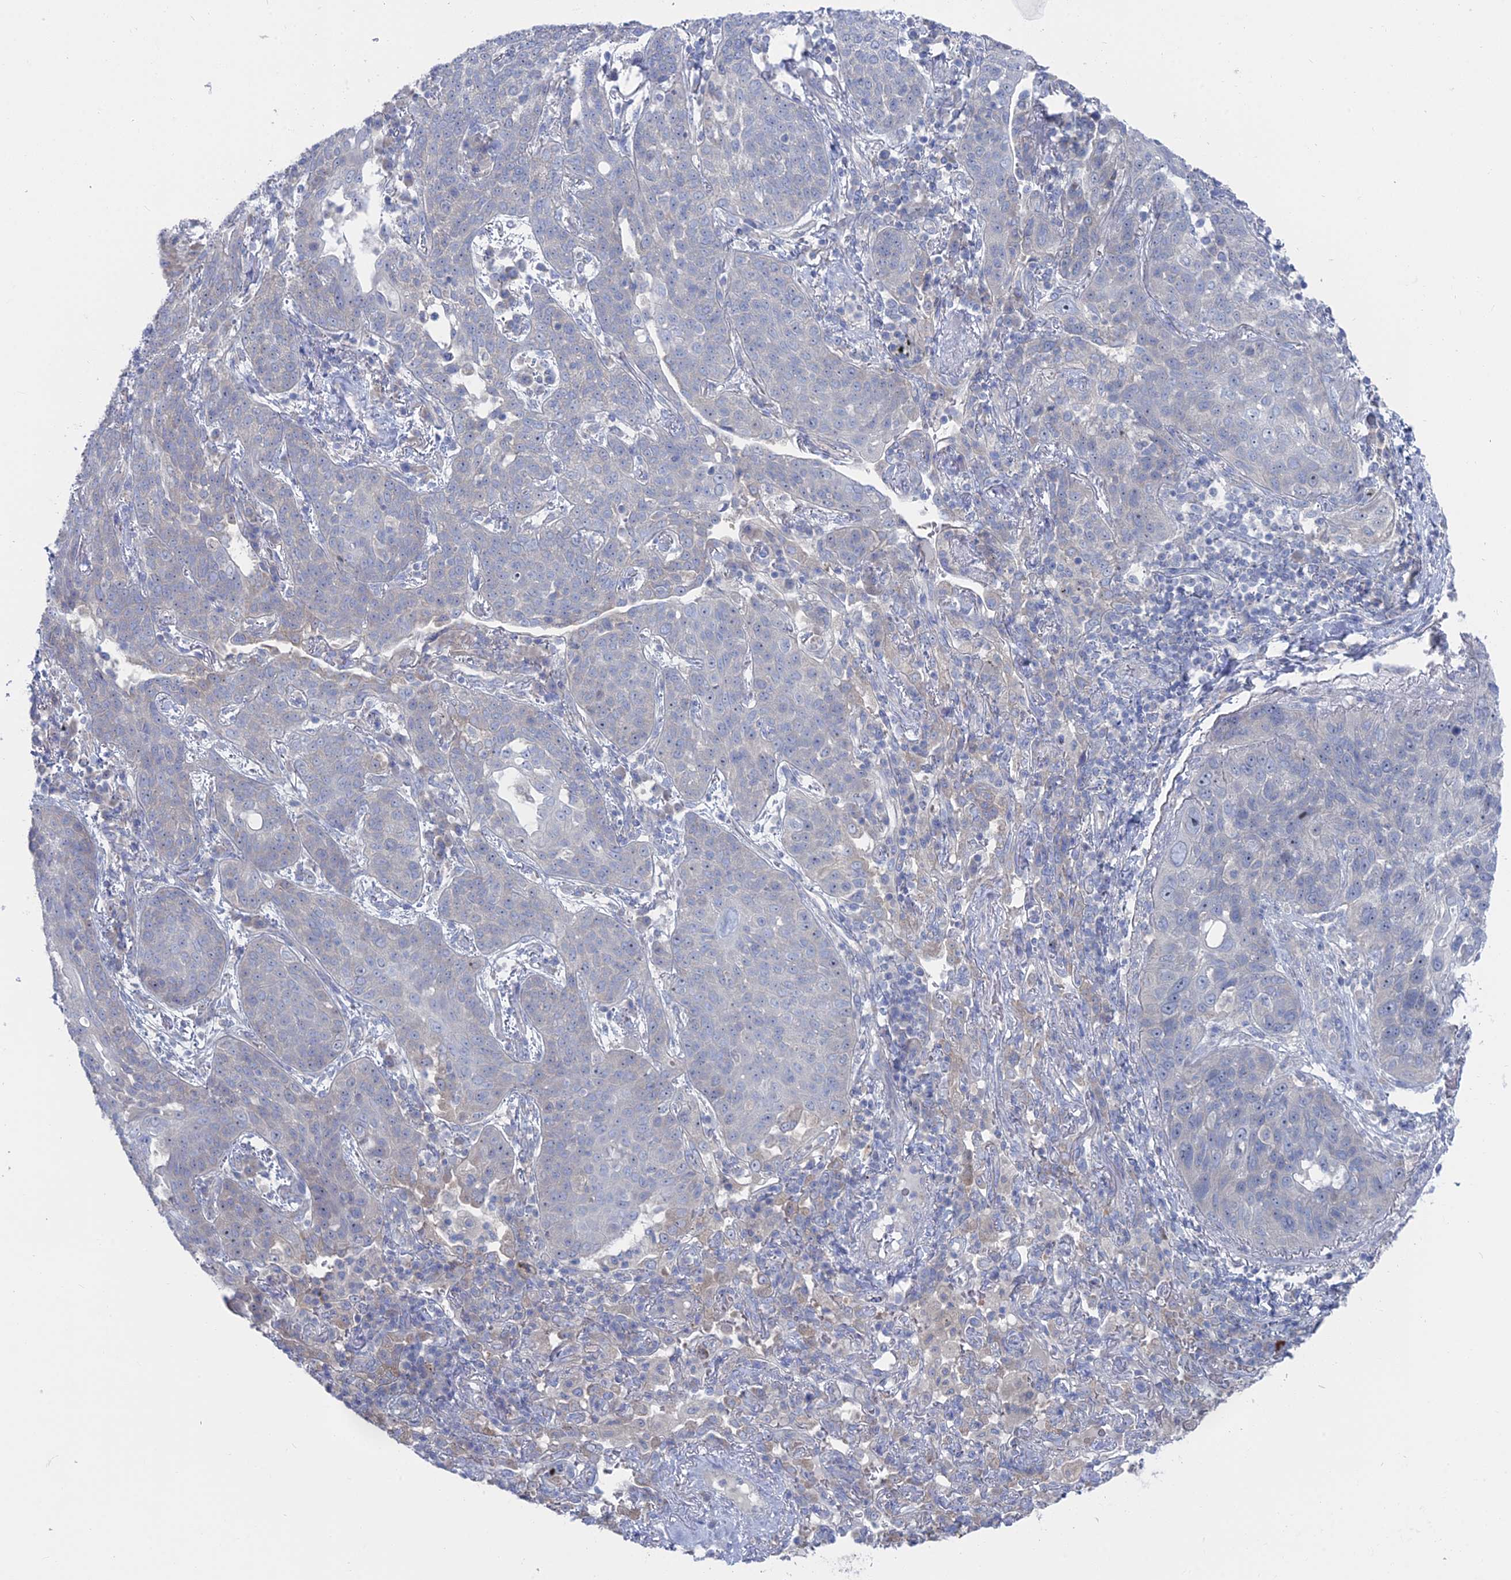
{"staining": {"intensity": "negative", "quantity": "none", "location": "none"}, "tissue": "lung cancer", "cell_type": "Tumor cells", "image_type": "cancer", "snomed": [{"axis": "morphology", "description": "Squamous cell carcinoma, NOS"}, {"axis": "topography", "description": "Lung"}], "caption": "Immunohistochemistry image of human lung squamous cell carcinoma stained for a protein (brown), which demonstrates no expression in tumor cells. The staining was performed using DAB to visualize the protein expression in brown, while the nuclei were stained in blue with hematoxylin (Magnification: 20x).", "gene": "CCDC149", "patient": {"sex": "female", "age": 70}}